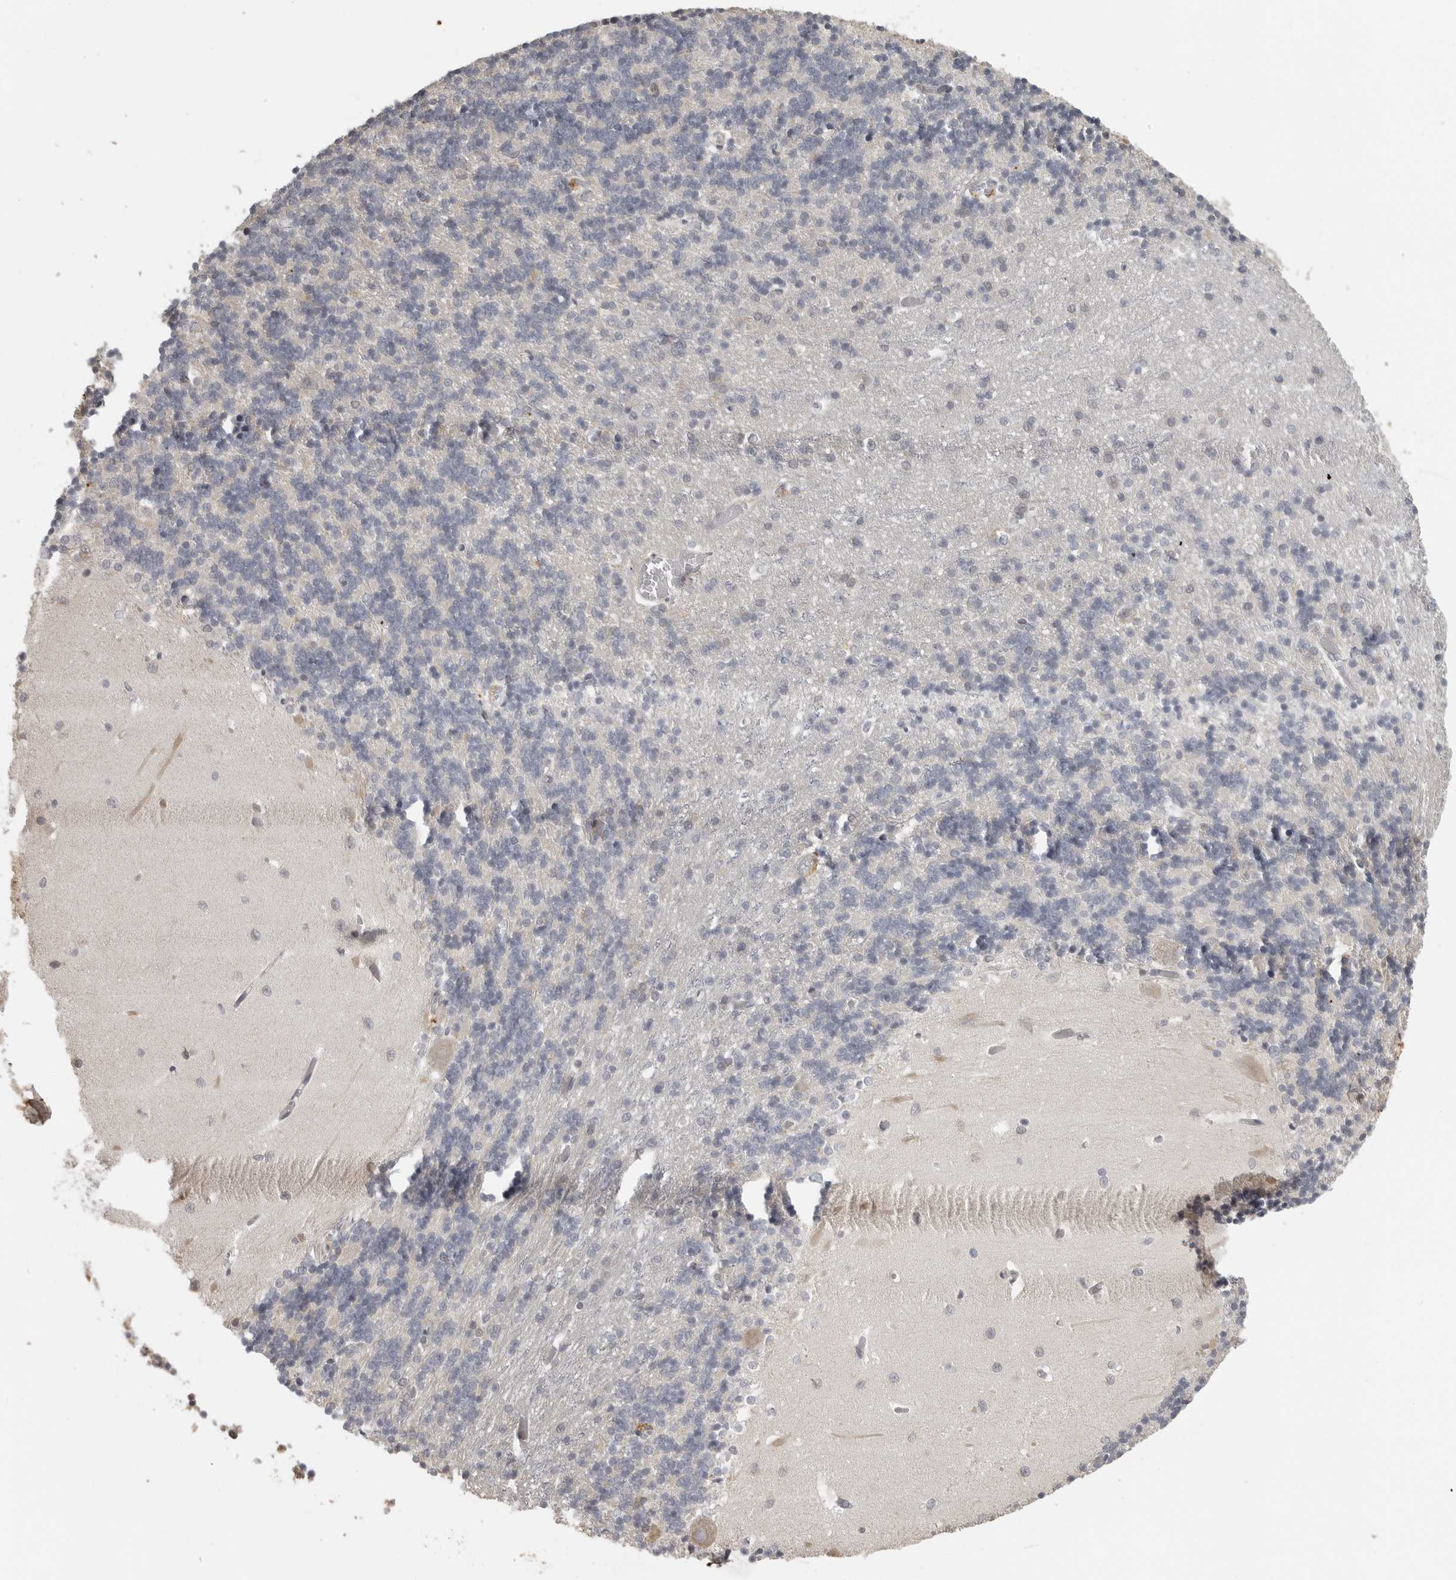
{"staining": {"intensity": "negative", "quantity": "none", "location": "none"}, "tissue": "cerebellum", "cell_type": "Cells in granular layer", "image_type": "normal", "snomed": [{"axis": "morphology", "description": "Normal tissue, NOS"}, {"axis": "topography", "description": "Cerebellum"}], "caption": "IHC image of benign cerebellum: human cerebellum stained with DAB (3,3'-diaminobenzidine) shows no significant protein staining in cells in granular layer. Brightfield microscopy of immunohistochemistry (IHC) stained with DAB (brown) and hematoxylin (blue), captured at high magnification.", "gene": "IDO1", "patient": {"sex": "male", "age": 37}}